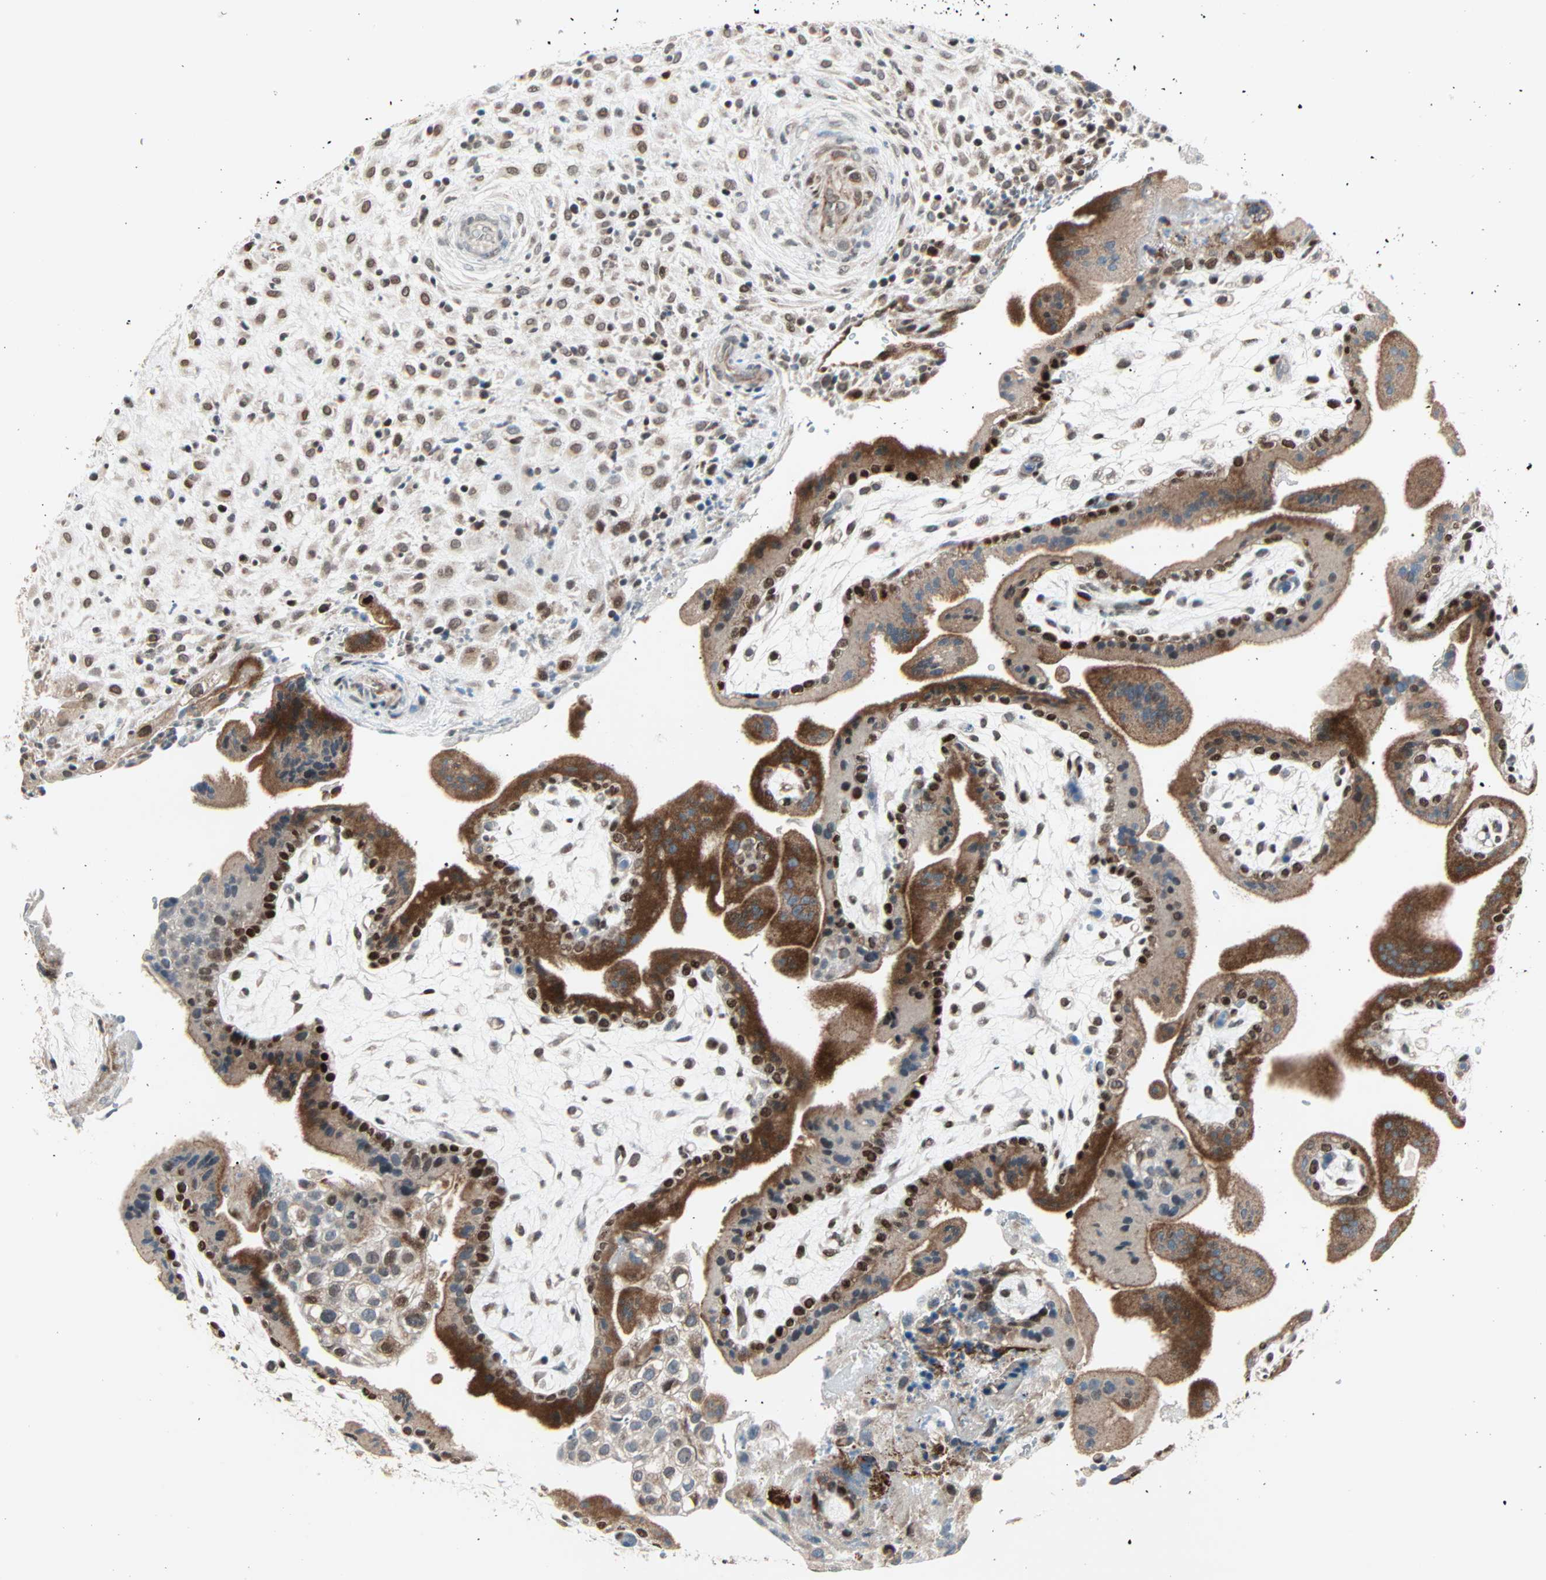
{"staining": {"intensity": "moderate", "quantity": ">75%", "location": "nuclear"}, "tissue": "placenta", "cell_type": "Decidual cells", "image_type": "normal", "snomed": [{"axis": "morphology", "description": "Normal tissue, NOS"}, {"axis": "topography", "description": "Placenta"}], "caption": "Protein expression analysis of benign placenta shows moderate nuclear staining in about >75% of decidual cells.", "gene": "CBX4", "patient": {"sex": "female", "age": 35}}